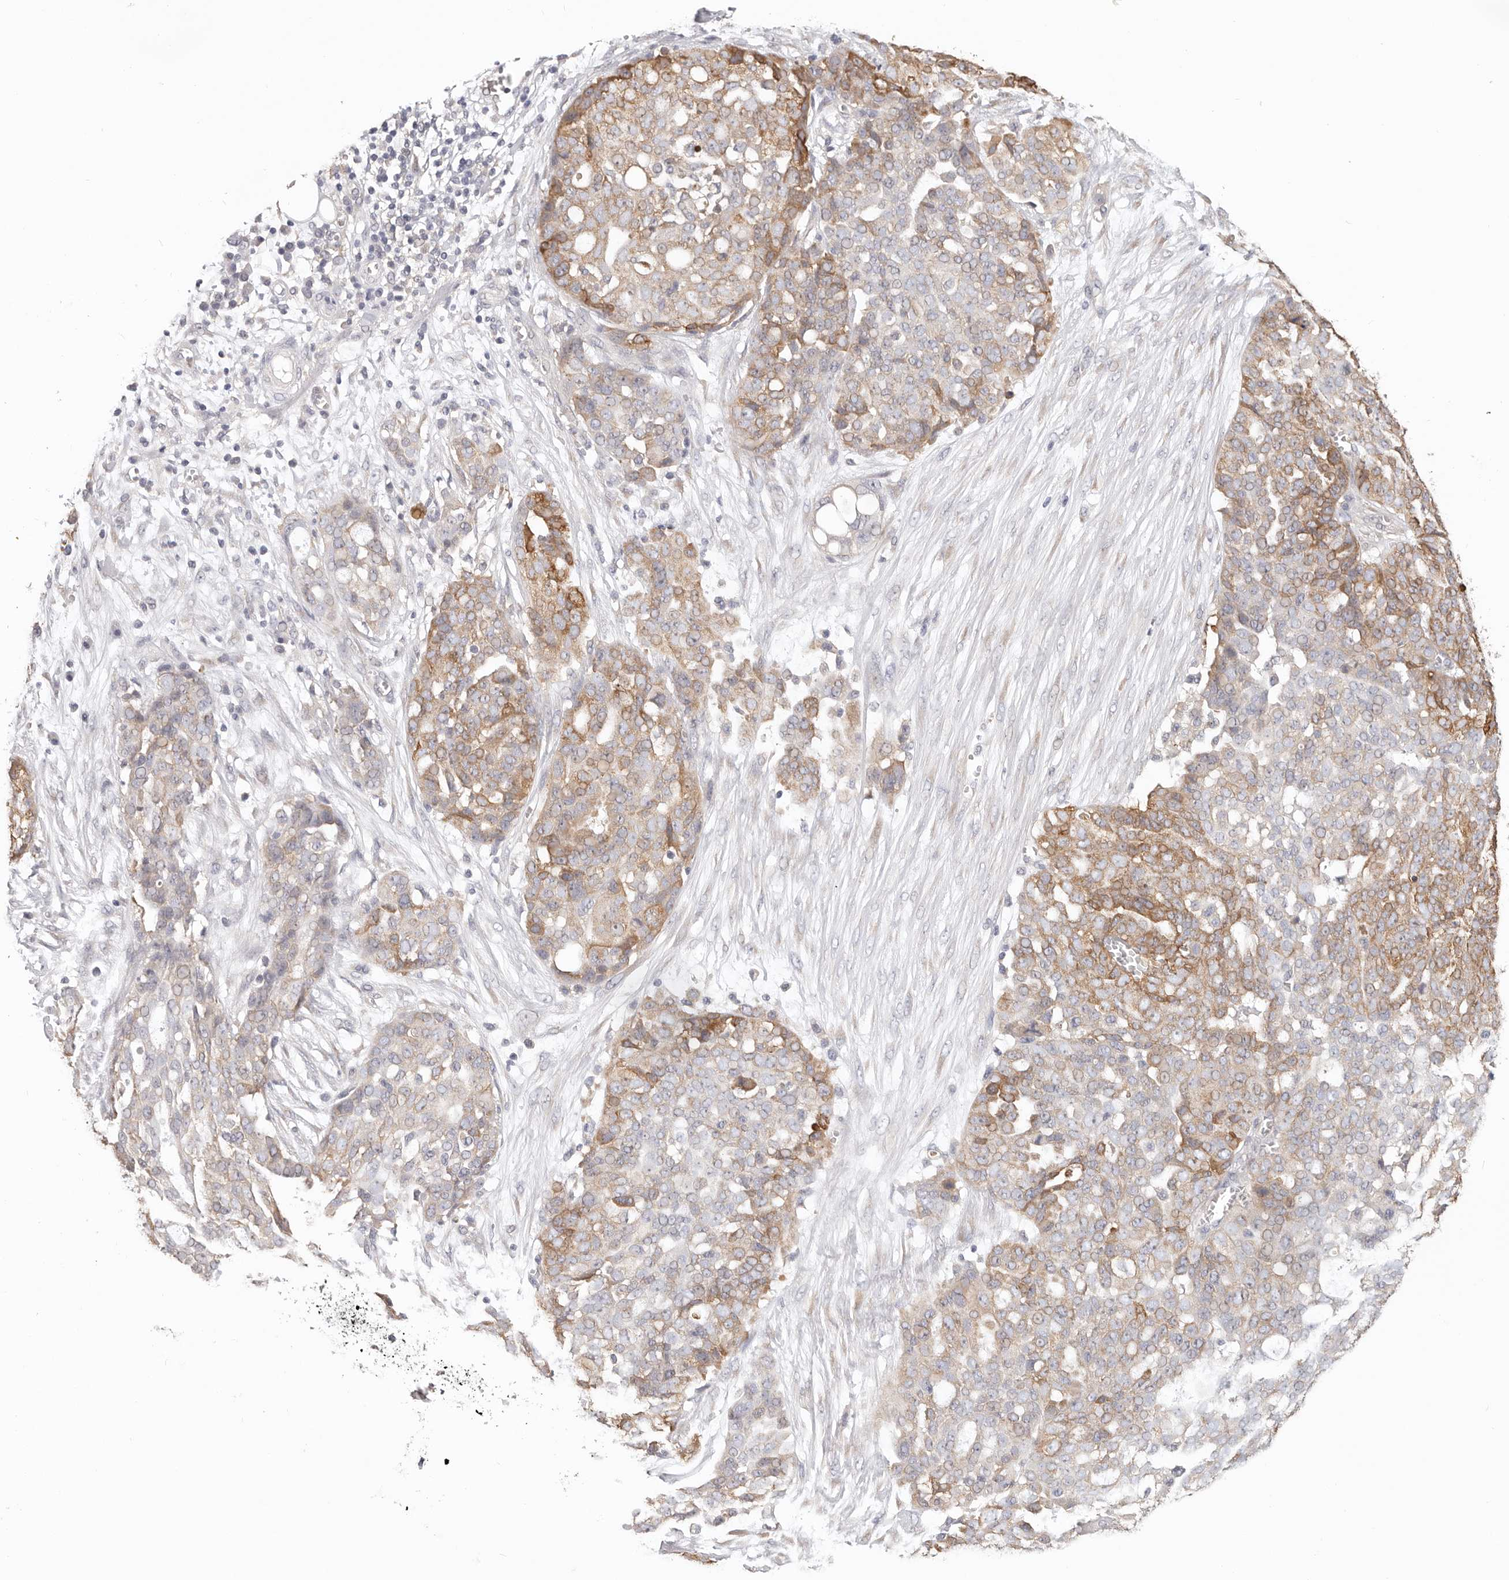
{"staining": {"intensity": "moderate", "quantity": "25%-75%", "location": "cytoplasmic/membranous"}, "tissue": "ovarian cancer", "cell_type": "Tumor cells", "image_type": "cancer", "snomed": [{"axis": "morphology", "description": "Cystadenocarcinoma, serous, NOS"}, {"axis": "topography", "description": "Soft tissue"}, {"axis": "topography", "description": "Ovary"}], "caption": "Human serous cystadenocarcinoma (ovarian) stained with a brown dye reveals moderate cytoplasmic/membranous positive positivity in about 25%-75% of tumor cells.", "gene": "AFDN", "patient": {"sex": "female", "age": 57}}